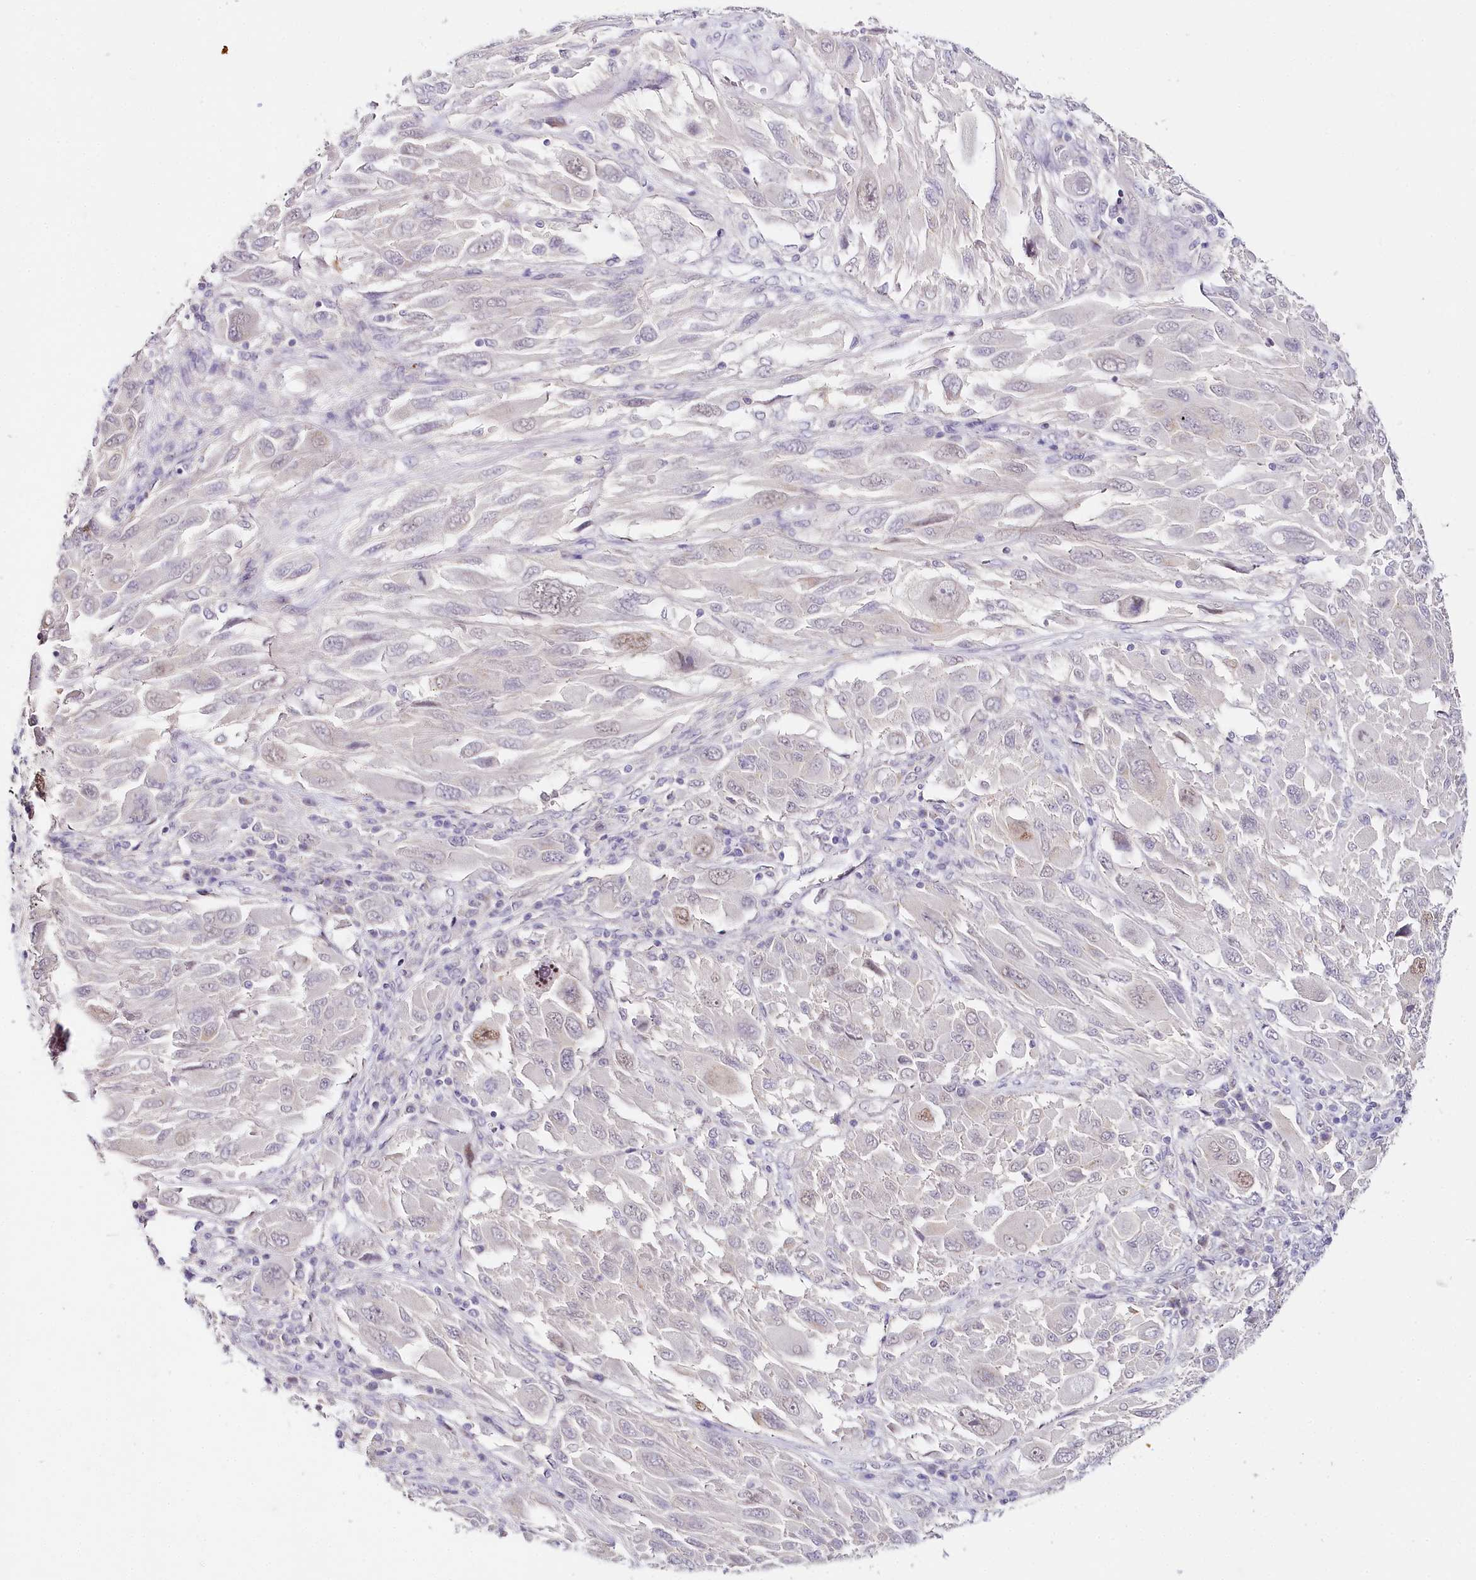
{"staining": {"intensity": "moderate", "quantity": "<25%", "location": "nuclear"}, "tissue": "melanoma", "cell_type": "Tumor cells", "image_type": "cancer", "snomed": [{"axis": "morphology", "description": "Malignant melanoma, NOS"}, {"axis": "topography", "description": "Skin"}], "caption": "Immunohistochemistry (IHC) photomicrograph of human melanoma stained for a protein (brown), which exhibits low levels of moderate nuclear staining in approximately <25% of tumor cells.", "gene": "TP53", "patient": {"sex": "female", "age": 91}}